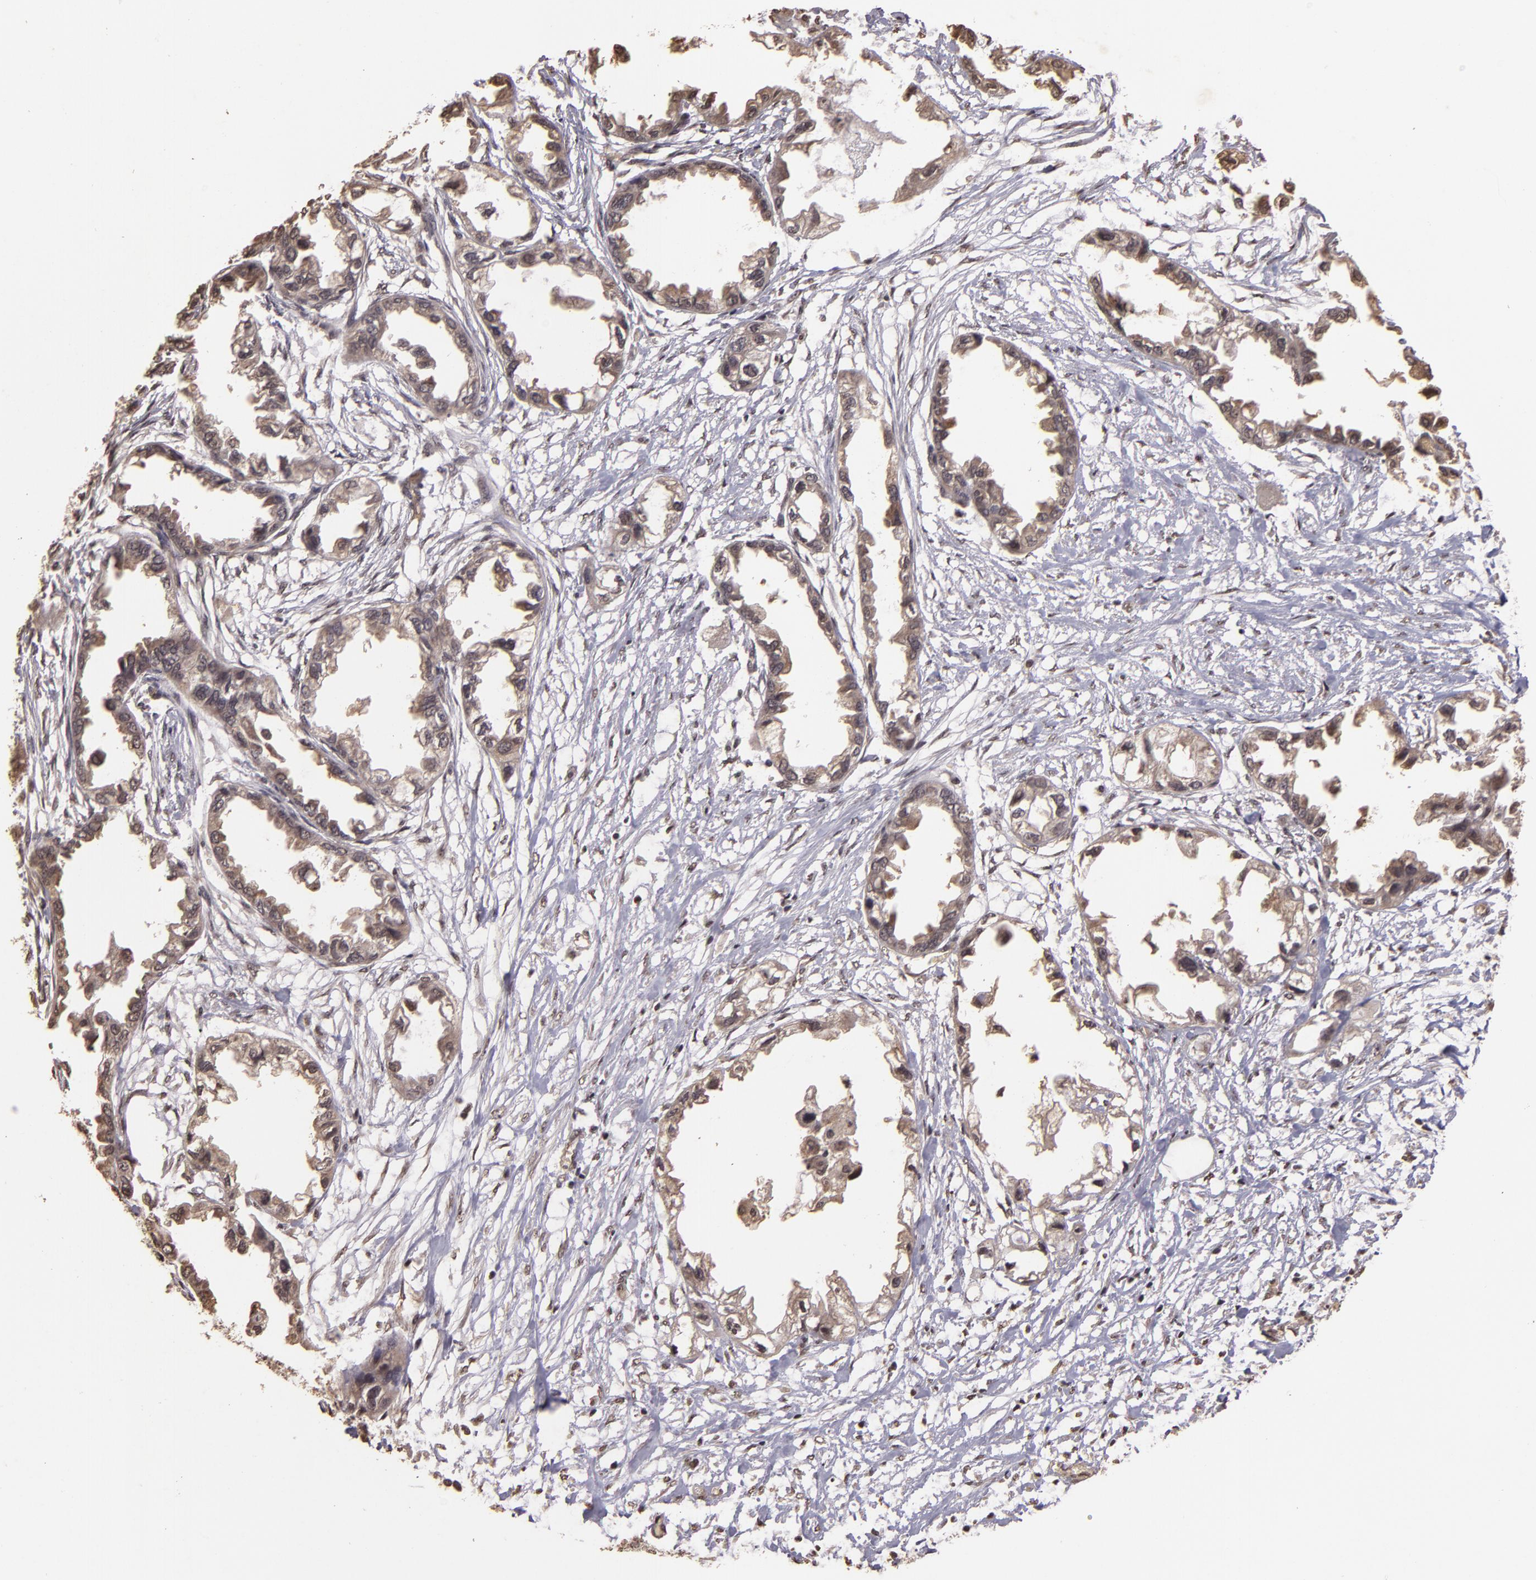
{"staining": {"intensity": "weak", "quantity": ">75%", "location": "cytoplasmic/membranous,nuclear"}, "tissue": "endometrial cancer", "cell_type": "Tumor cells", "image_type": "cancer", "snomed": [{"axis": "morphology", "description": "Adenocarcinoma, NOS"}, {"axis": "topography", "description": "Endometrium"}], "caption": "There is low levels of weak cytoplasmic/membranous and nuclear expression in tumor cells of endometrial adenocarcinoma, as demonstrated by immunohistochemical staining (brown color).", "gene": "CUL1", "patient": {"sex": "female", "age": 67}}